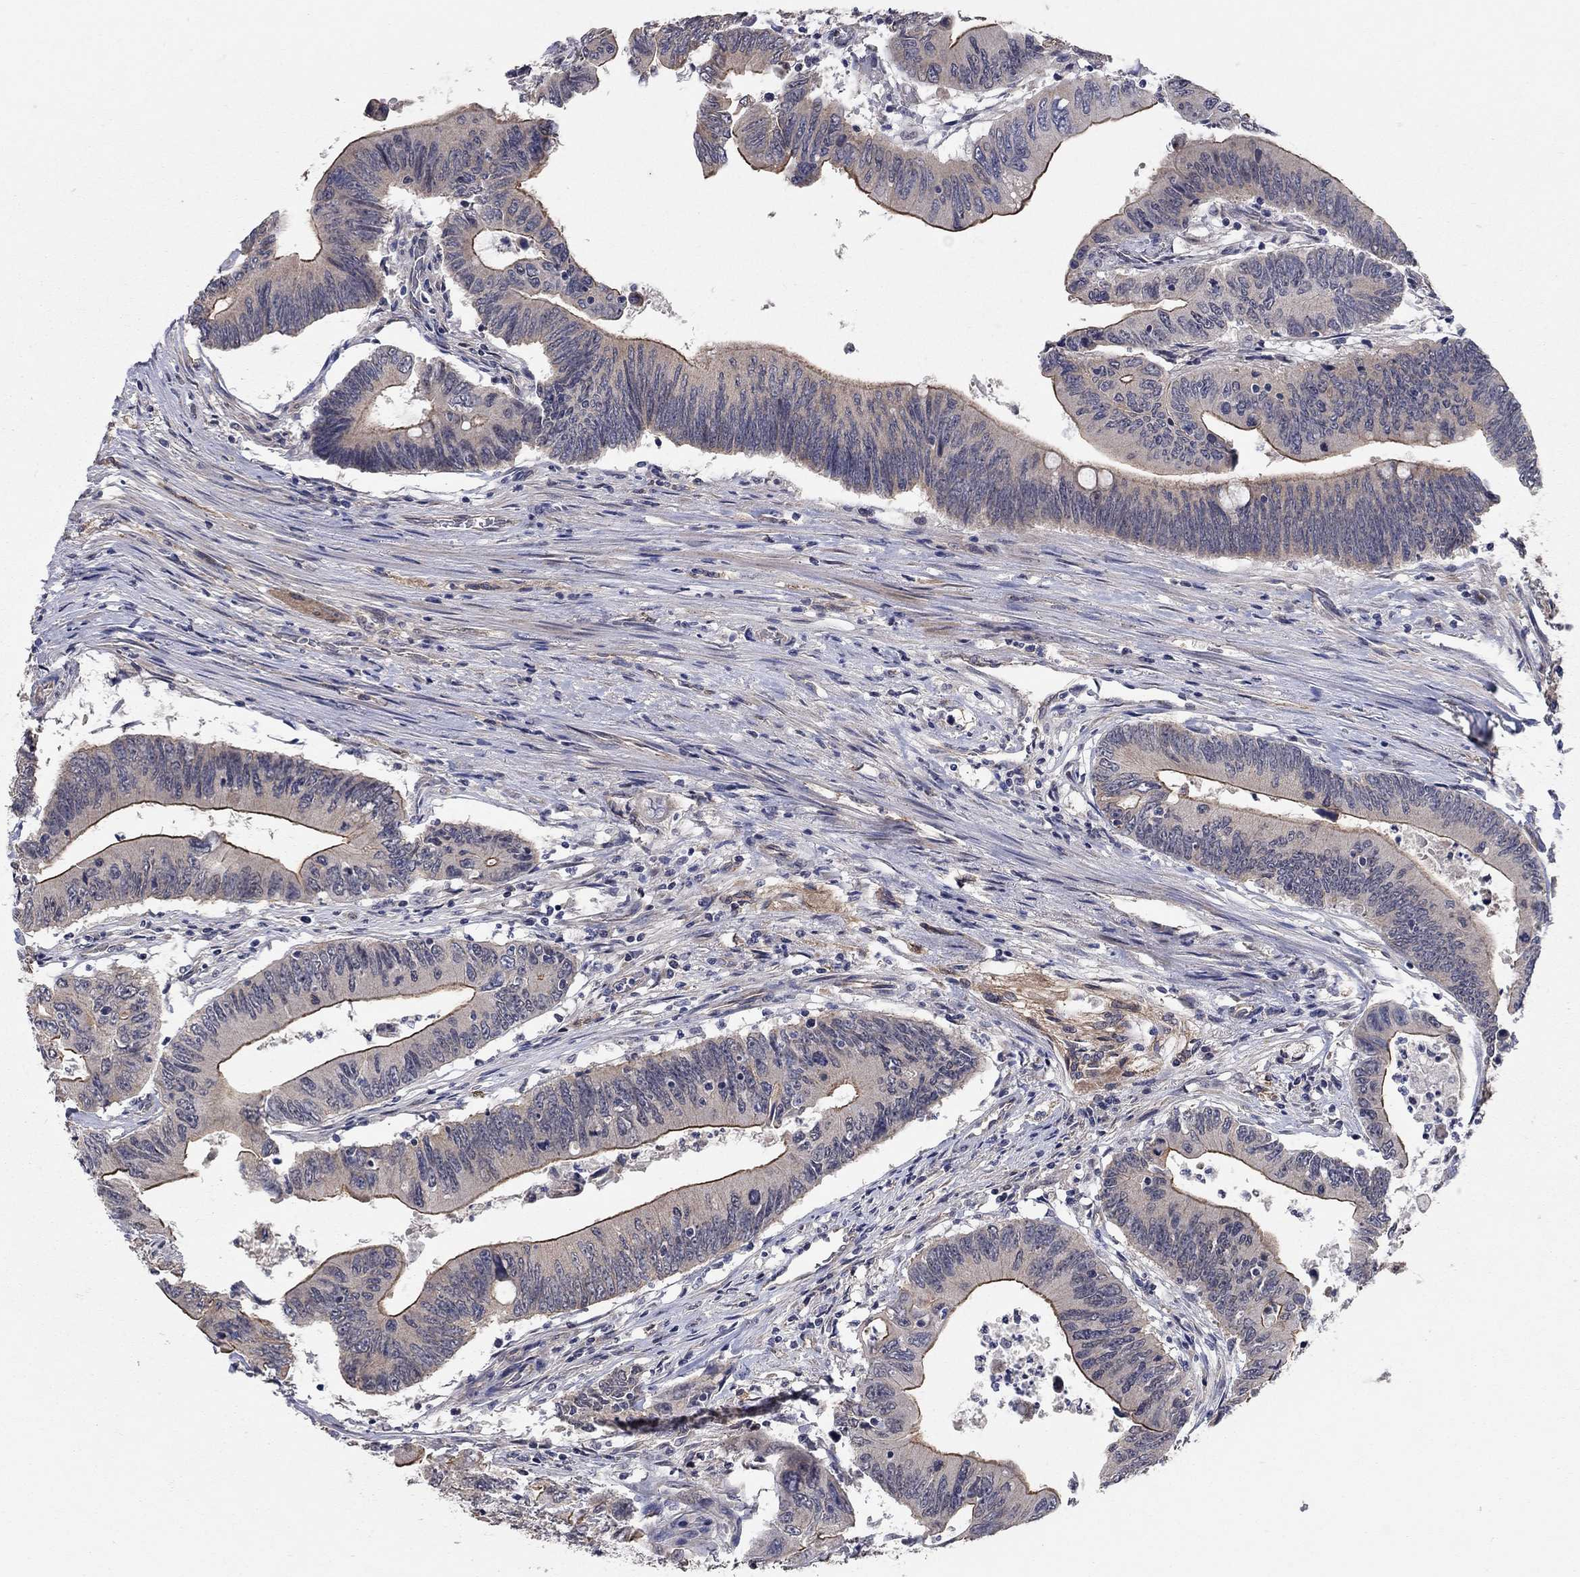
{"staining": {"intensity": "strong", "quantity": "25%-75%", "location": "cytoplasmic/membranous"}, "tissue": "colorectal cancer", "cell_type": "Tumor cells", "image_type": "cancer", "snomed": [{"axis": "morphology", "description": "Adenocarcinoma, NOS"}, {"axis": "topography", "description": "Colon"}], "caption": "Human colorectal cancer (adenocarcinoma) stained with a brown dye shows strong cytoplasmic/membranous positive expression in approximately 25%-75% of tumor cells.", "gene": "WASF3", "patient": {"sex": "female", "age": 90}}